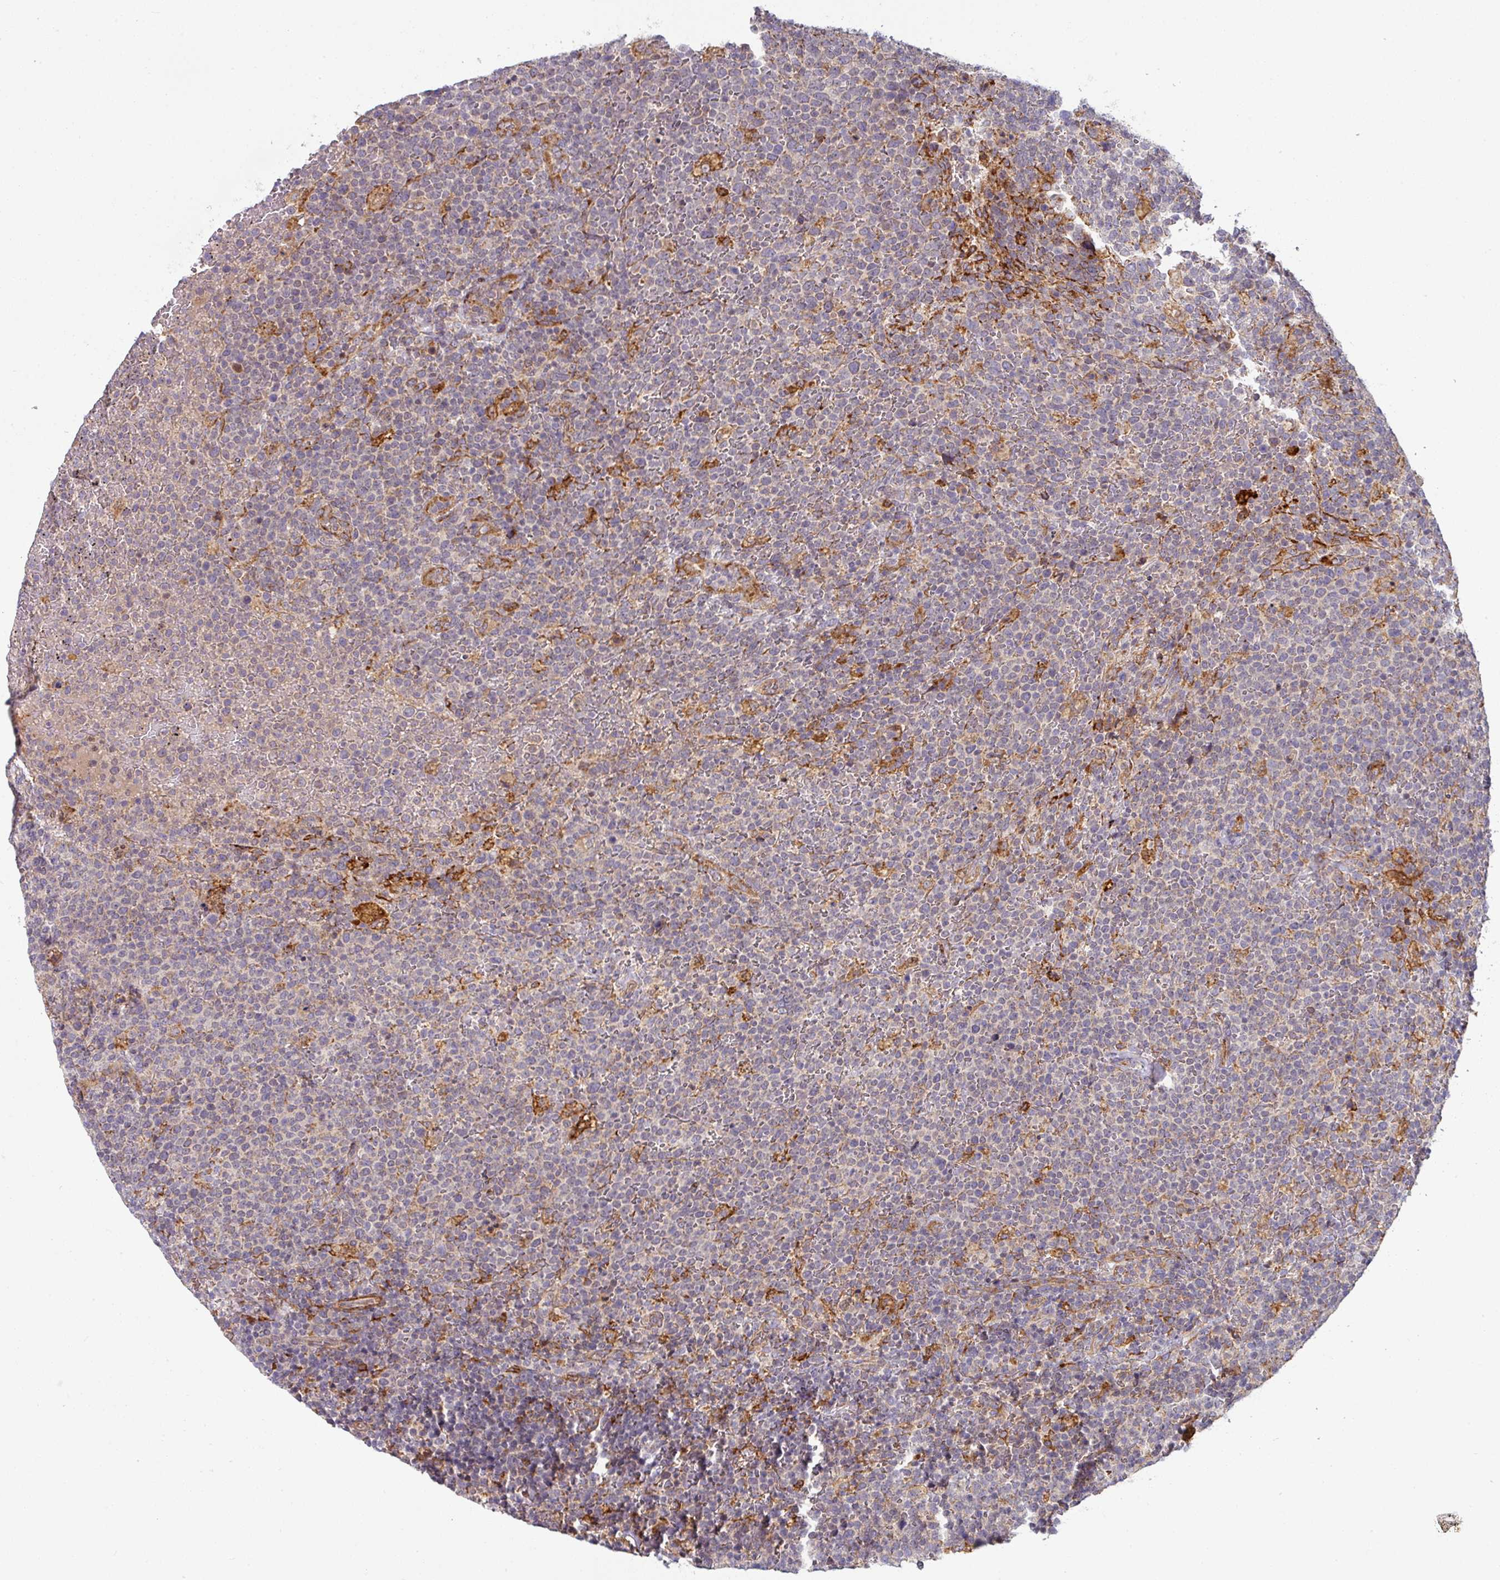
{"staining": {"intensity": "negative", "quantity": "none", "location": "none"}, "tissue": "lymphoma", "cell_type": "Tumor cells", "image_type": "cancer", "snomed": [{"axis": "morphology", "description": "Malignant lymphoma, non-Hodgkin's type, High grade"}, {"axis": "topography", "description": "Lymph node"}], "caption": "Immunohistochemical staining of human lymphoma shows no significant expression in tumor cells. Brightfield microscopy of IHC stained with DAB (brown) and hematoxylin (blue), captured at high magnification.", "gene": "ZNF268", "patient": {"sex": "male", "age": 61}}